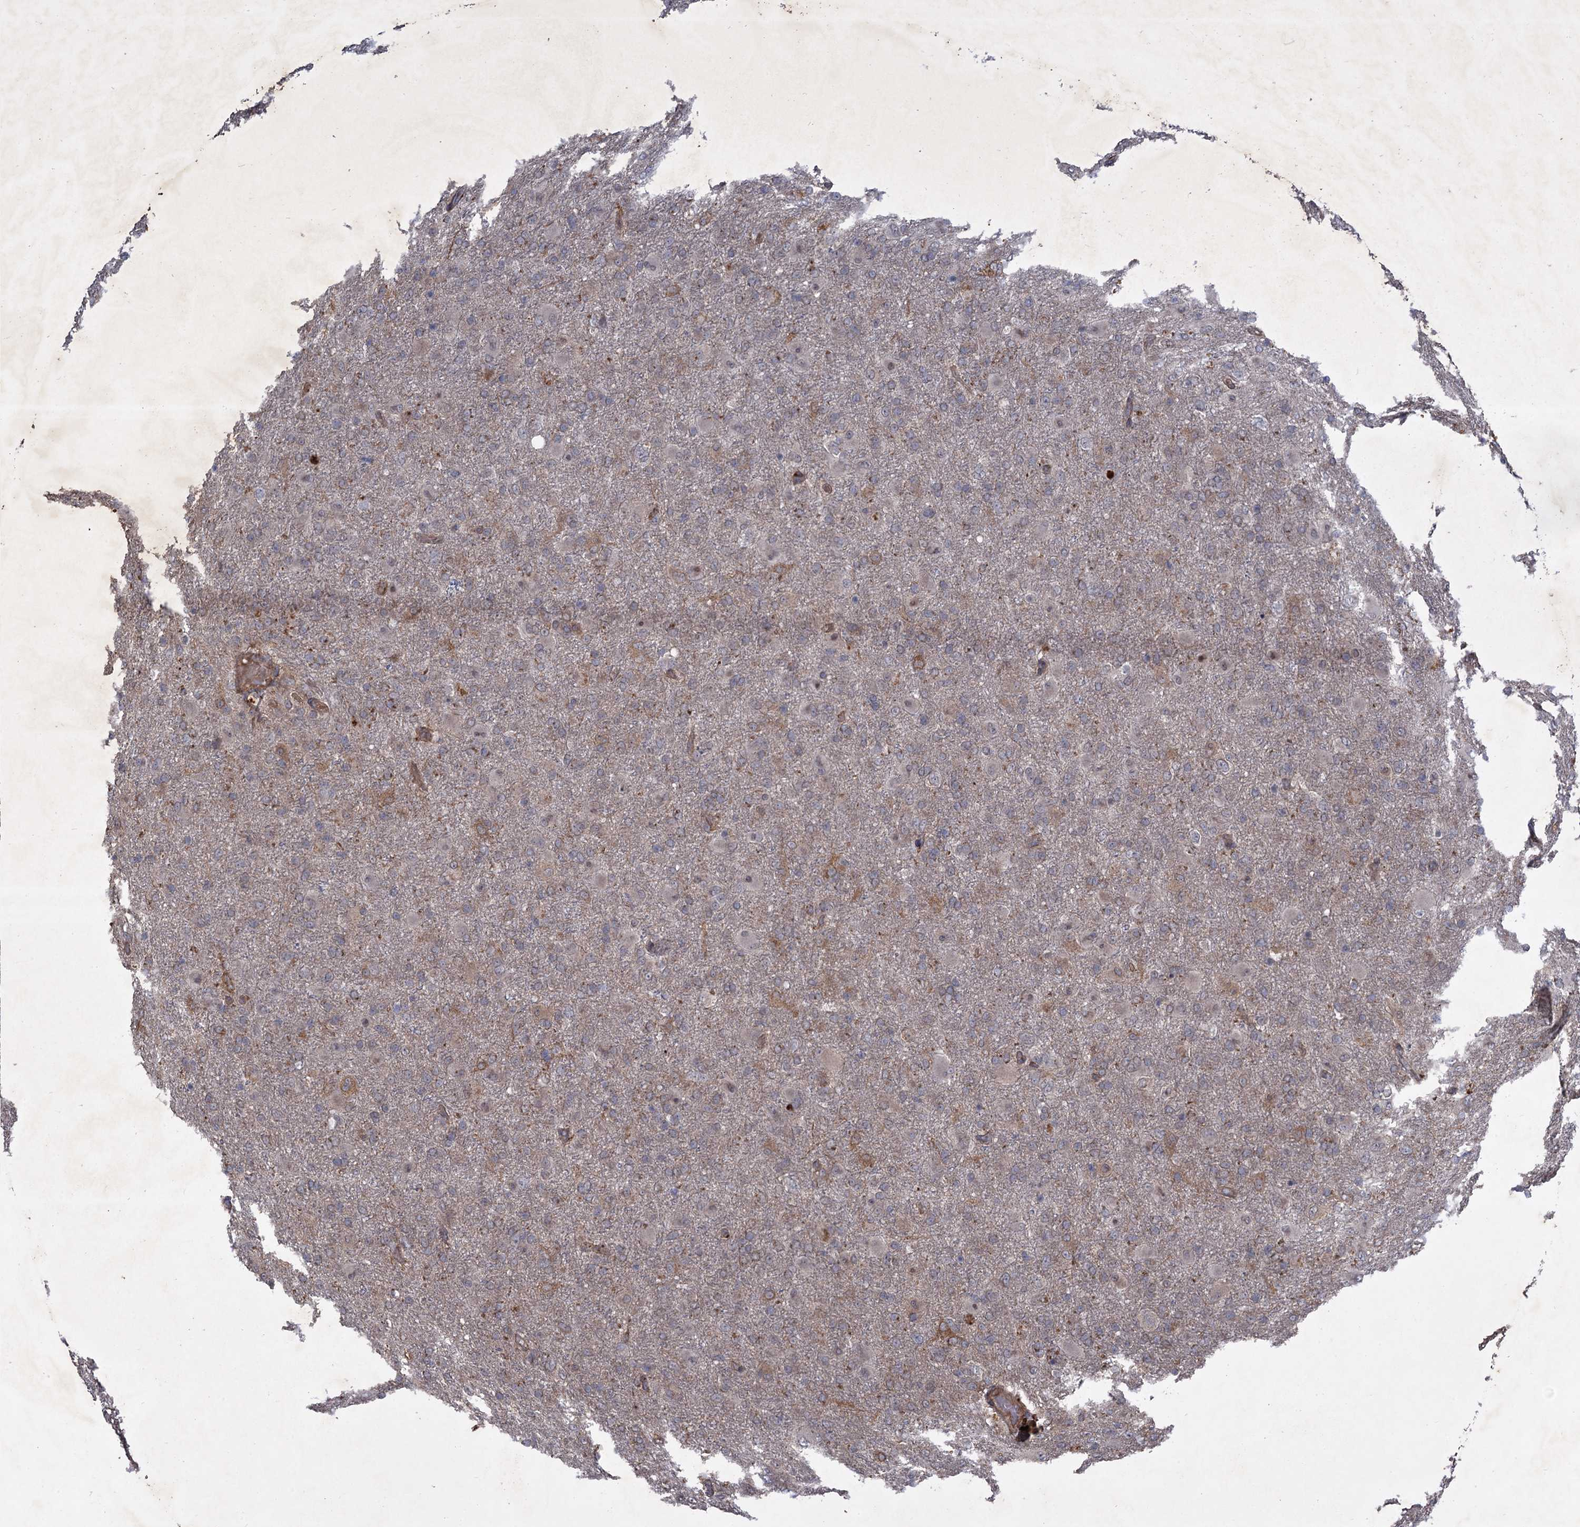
{"staining": {"intensity": "weak", "quantity": "<25%", "location": "cytoplasmic/membranous"}, "tissue": "glioma", "cell_type": "Tumor cells", "image_type": "cancer", "snomed": [{"axis": "morphology", "description": "Glioma, malignant, Low grade"}, {"axis": "topography", "description": "Brain"}], "caption": "Immunohistochemistry micrograph of human glioma stained for a protein (brown), which demonstrates no expression in tumor cells. (Immunohistochemistry, brightfield microscopy, high magnification).", "gene": "NUDT22", "patient": {"sex": "male", "age": 65}}